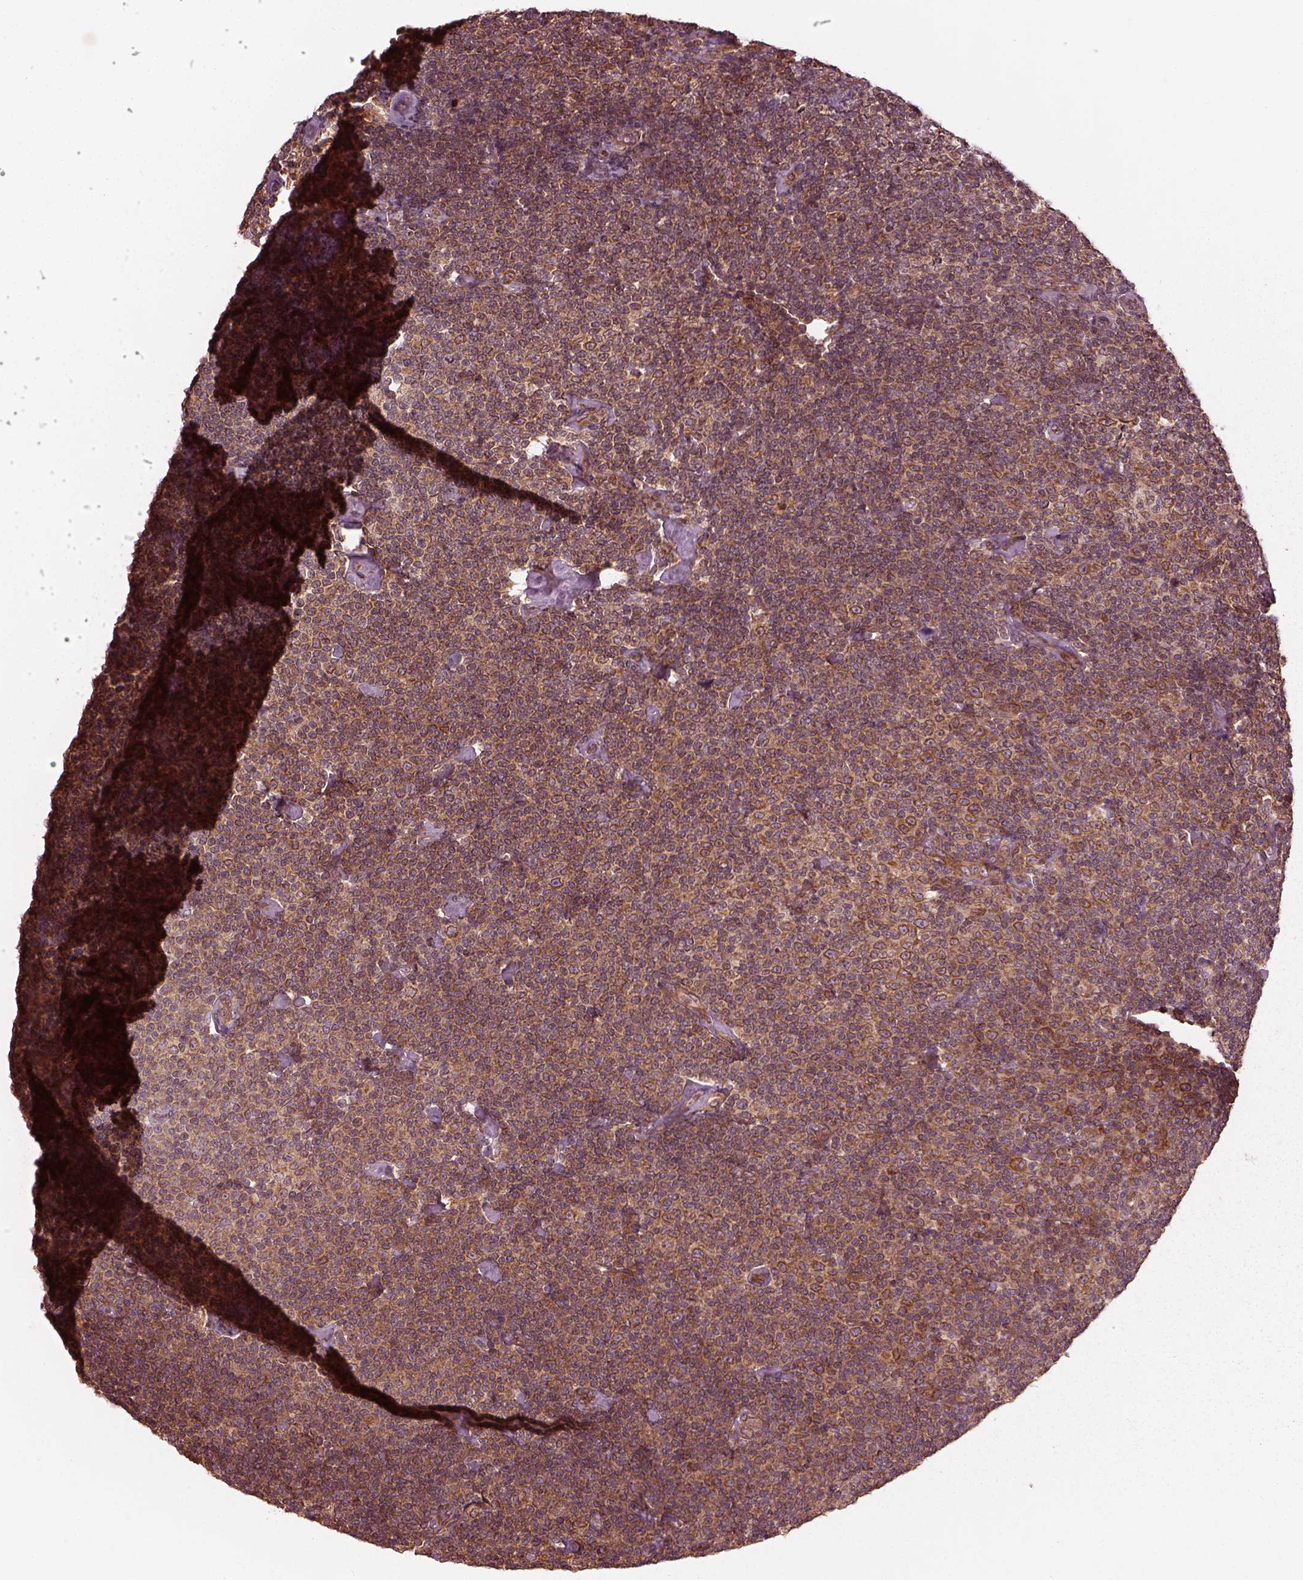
{"staining": {"intensity": "moderate", "quantity": "25%-75%", "location": "cytoplasmic/membranous"}, "tissue": "lymphoma", "cell_type": "Tumor cells", "image_type": "cancer", "snomed": [{"axis": "morphology", "description": "Malignant lymphoma, non-Hodgkin's type, Low grade"}, {"axis": "topography", "description": "Lymph node"}], "caption": "Moderate cytoplasmic/membranous expression is present in approximately 25%-75% of tumor cells in lymphoma.", "gene": "PIK3R2", "patient": {"sex": "male", "age": 81}}